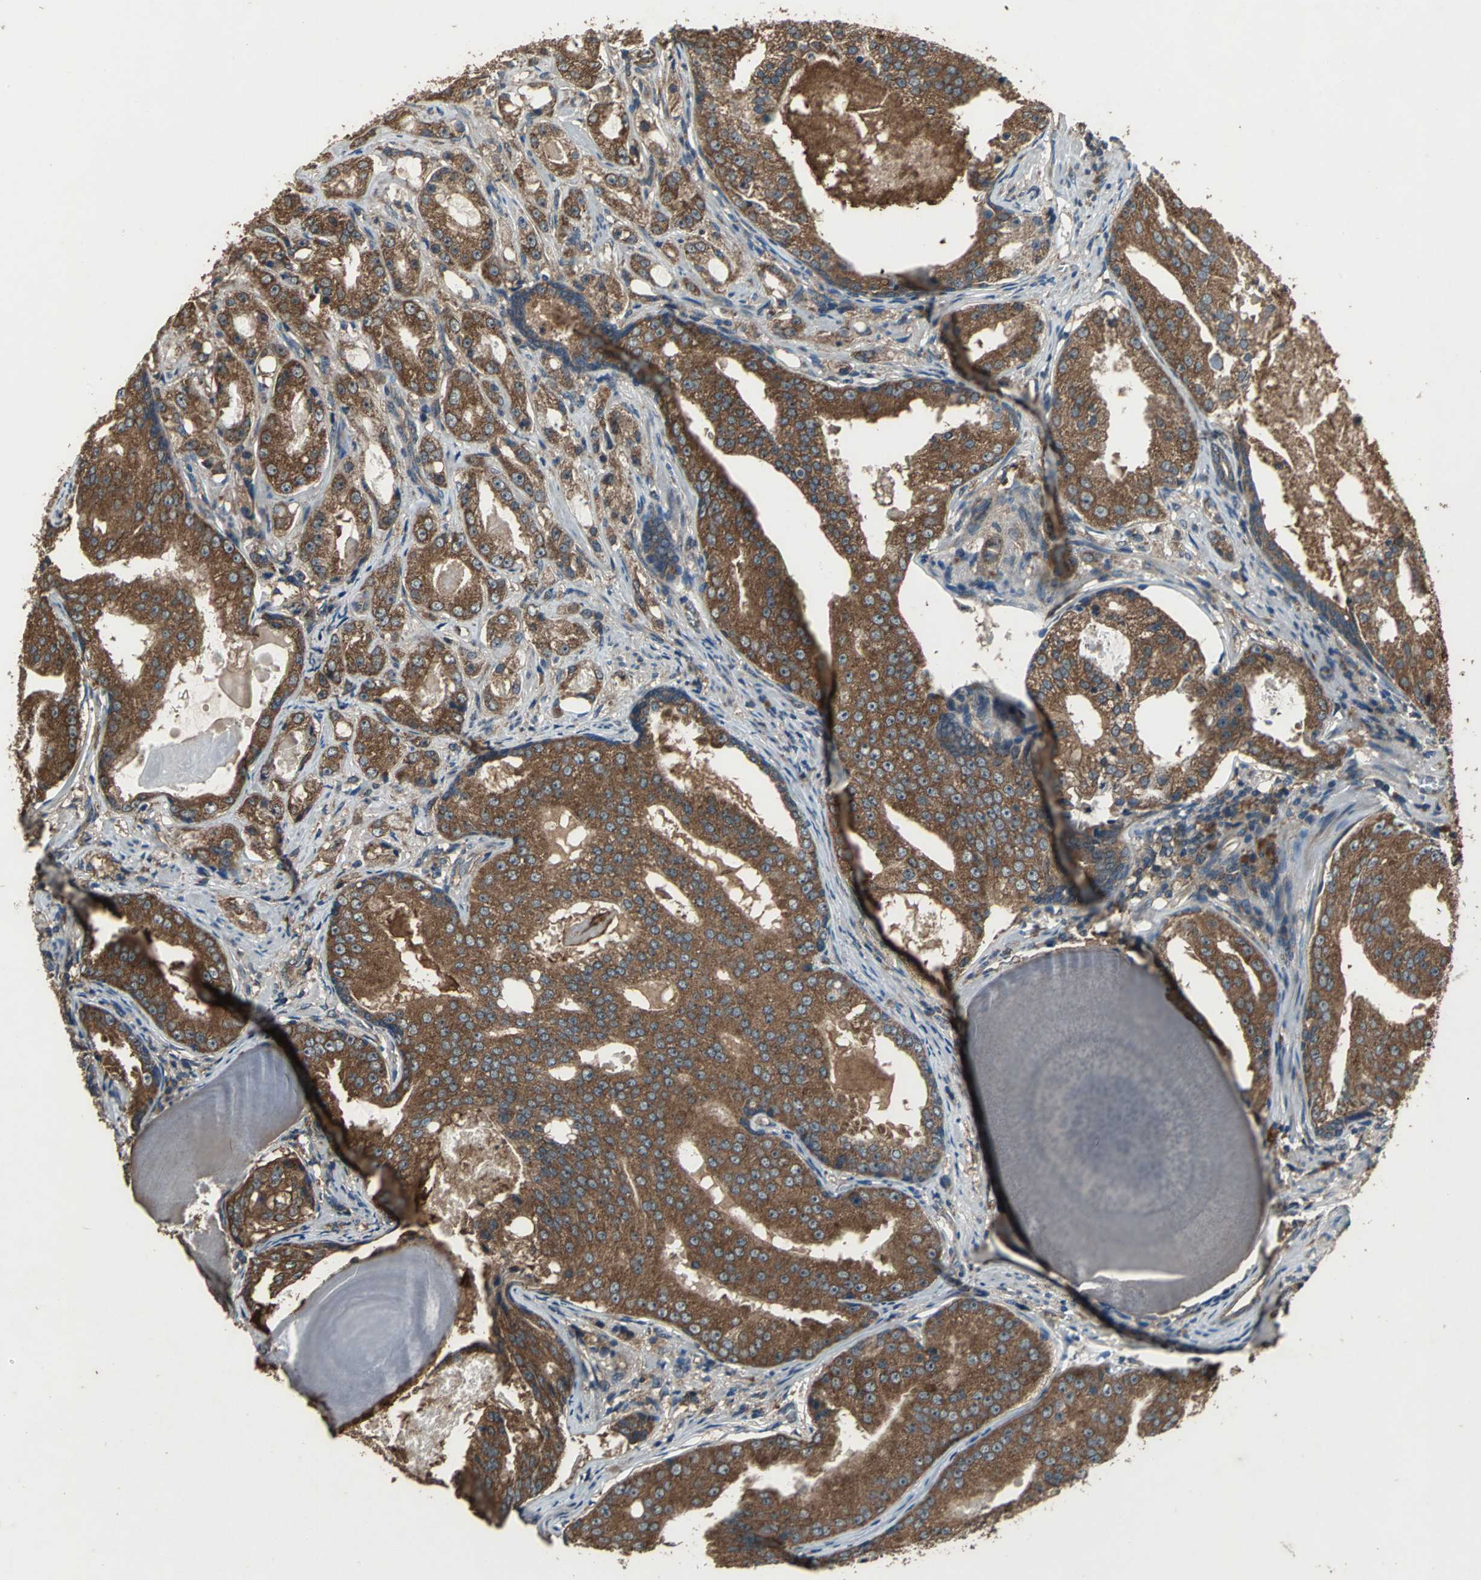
{"staining": {"intensity": "strong", "quantity": ">75%", "location": "cytoplasmic/membranous"}, "tissue": "prostate cancer", "cell_type": "Tumor cells", "image_type": "cancer", "snomed": [{"axis": "morphology", "description": "Adenocarcinoma, High grade"}, {"axis": "topography", "description": "Prostate"}], "caption": "Protein expression analysis of prostate cancer (high-grade adenocarcinoma) exhibits strong cytoplasmic/membranous staining in about >75% of tumor cells. Nuclei are stained in blue.", "gene": "ZNF608", "patient": {"sex": "male", "age": 68}}